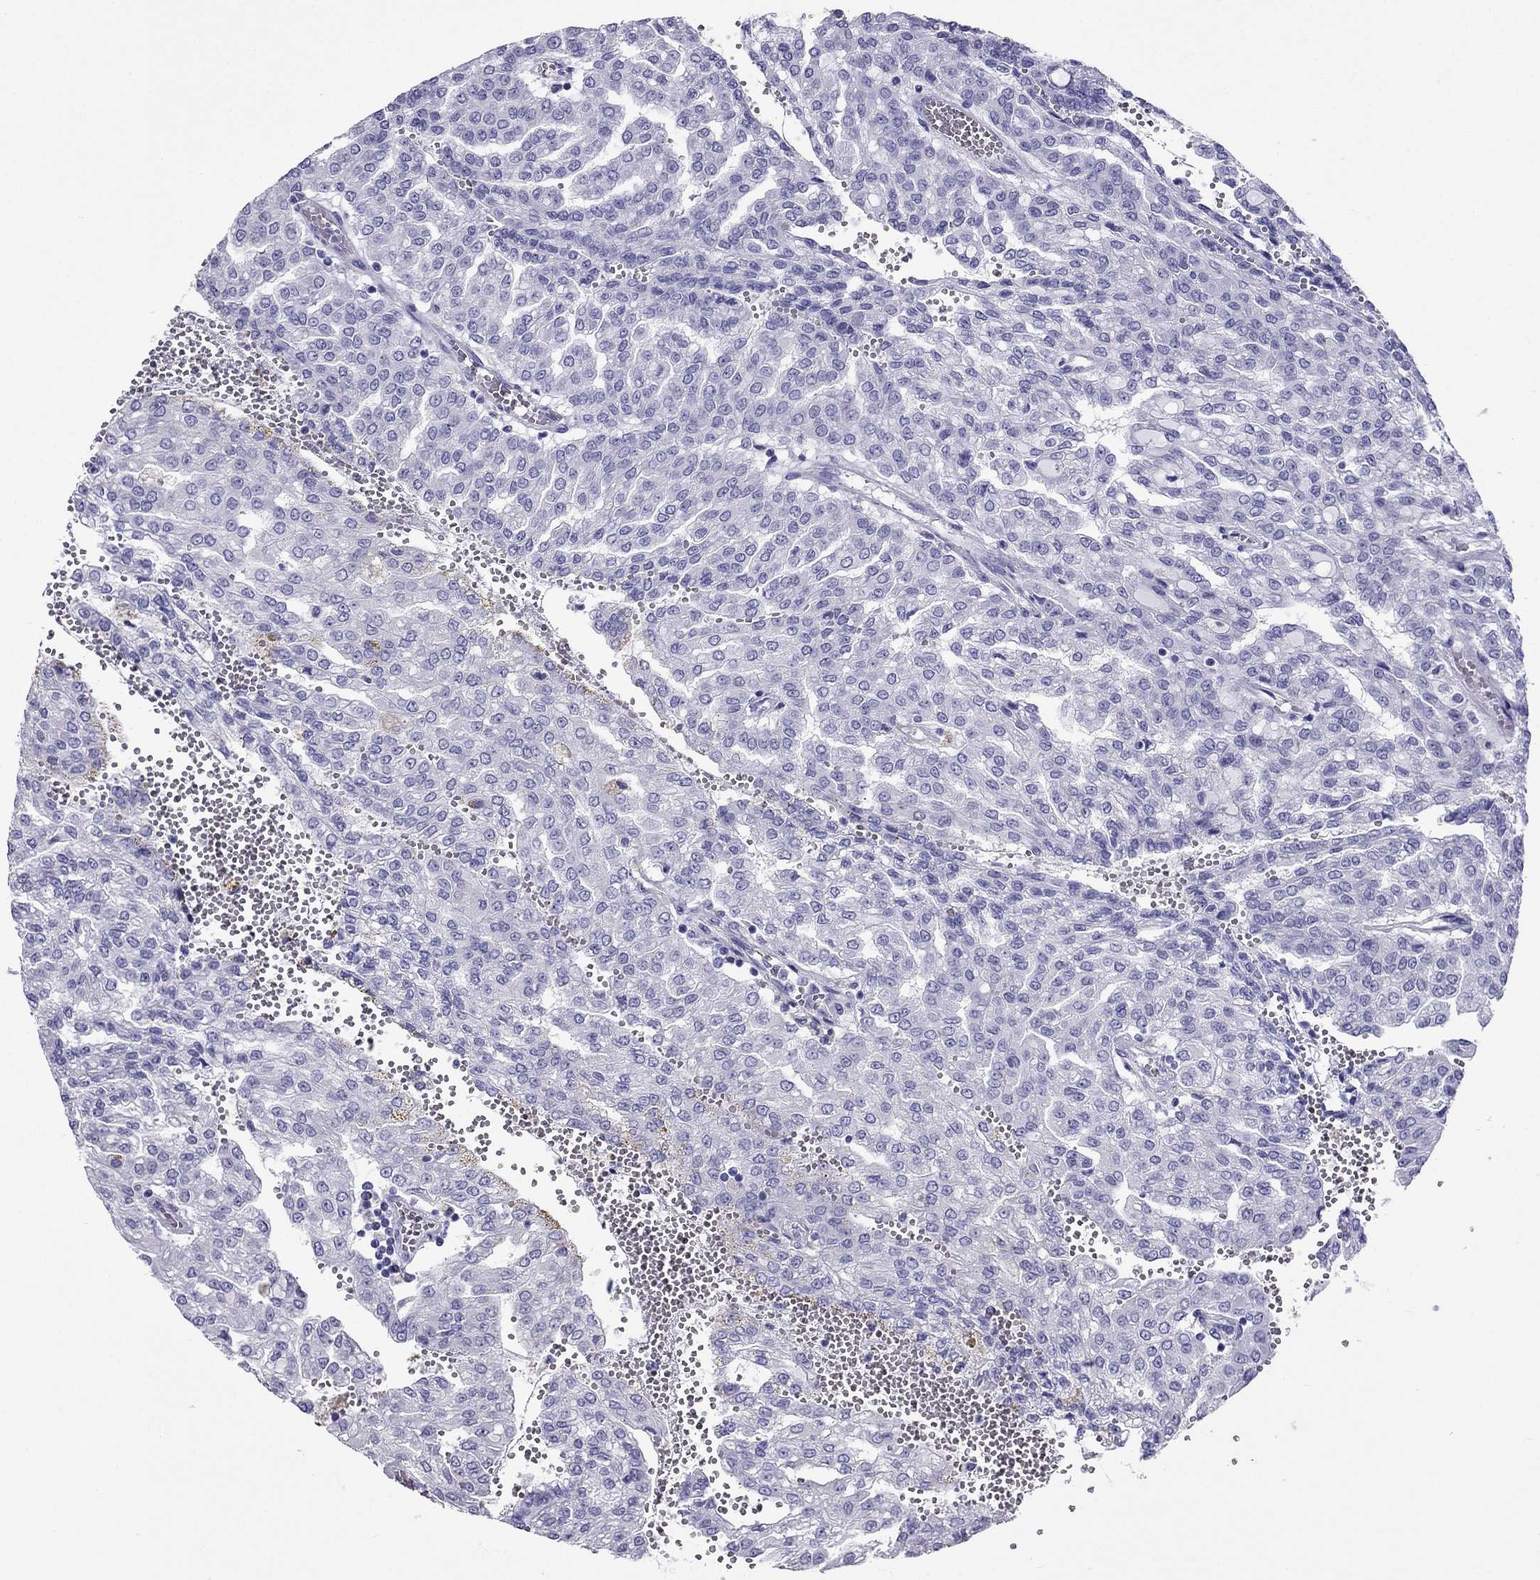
{"staining": {"intensity": "negative", "quantity": "none", "location": "none"}, "tissue": "renal cancer", "cell_type": "Tumor cells", "image_type": "cancer", "snomed": [{"axis": "morphology", "description": "Adenocarcinoma, NOS"}, {"axis": "topography", "description": "Kidney"}], "caption": "This is an immunohistochemistry (IHC) histopathology image of human adenocarcinoma (renal). There is no positivity in tumor cells.", "gene": "ARR3", "patient": {"sex": "male", "age": 63}}